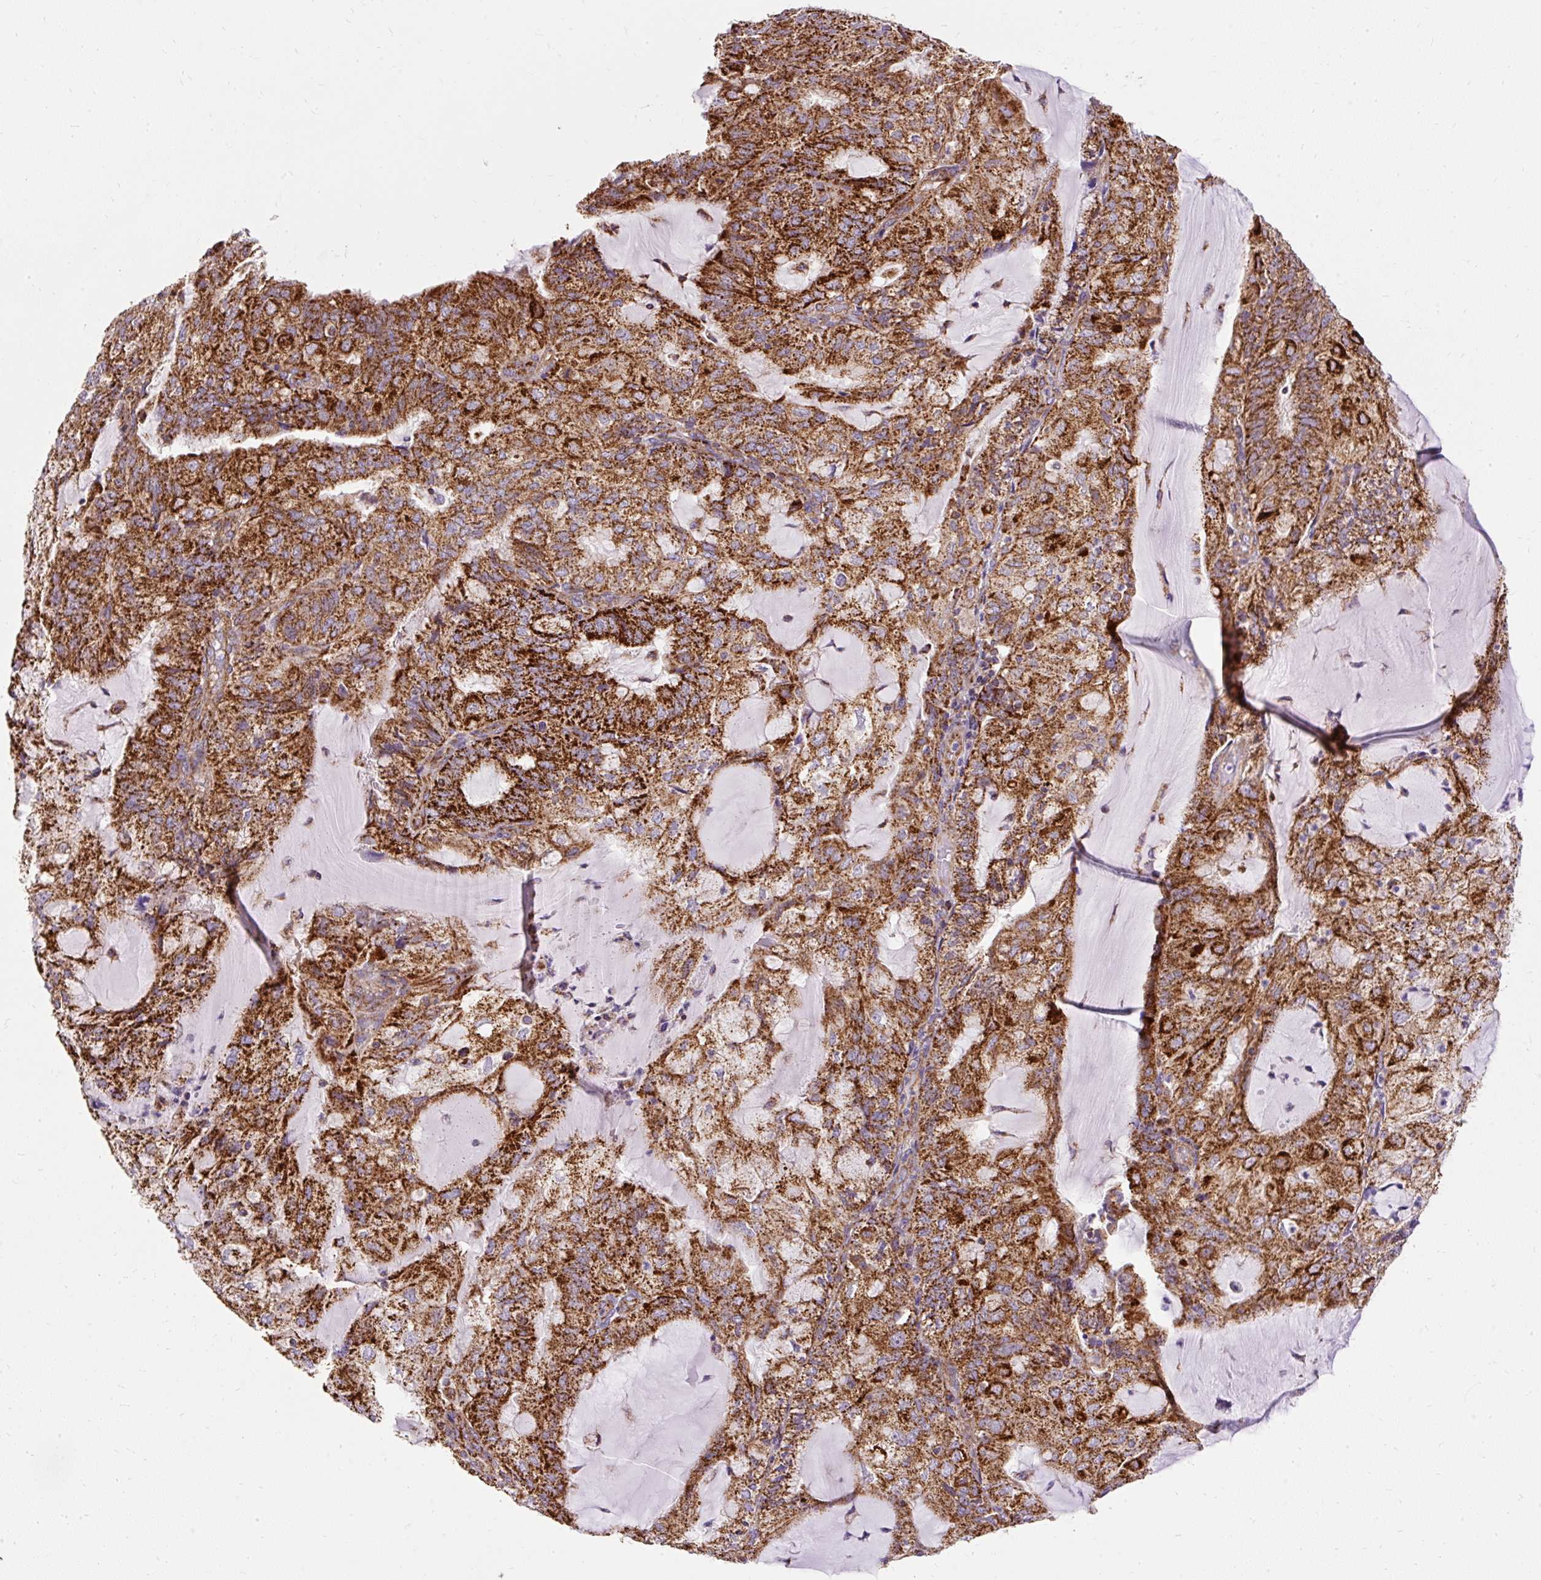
{"staining": {"intensity": "strong", "quantity": ">75%", "location": "cytoplasmic/membranous"}, "tissue": "endometrial cancer", "cell_type": "Tumor cells", "image_type": "cancer", "snomed": [{"axis": "morphology", "description": "Adenocarcinoma, NOS"}, {"axis": "topography", "description": "Endometrium"}], "caption": "Protein expression by immunohistochemistry (IHC) displays strong cytoplasmic/membranous expression in about >75% of tumor cells in endometrial cancer (adenocarcinoma).", "gene": "CEP290", "patient": {"sex": "female", "age": 81}}